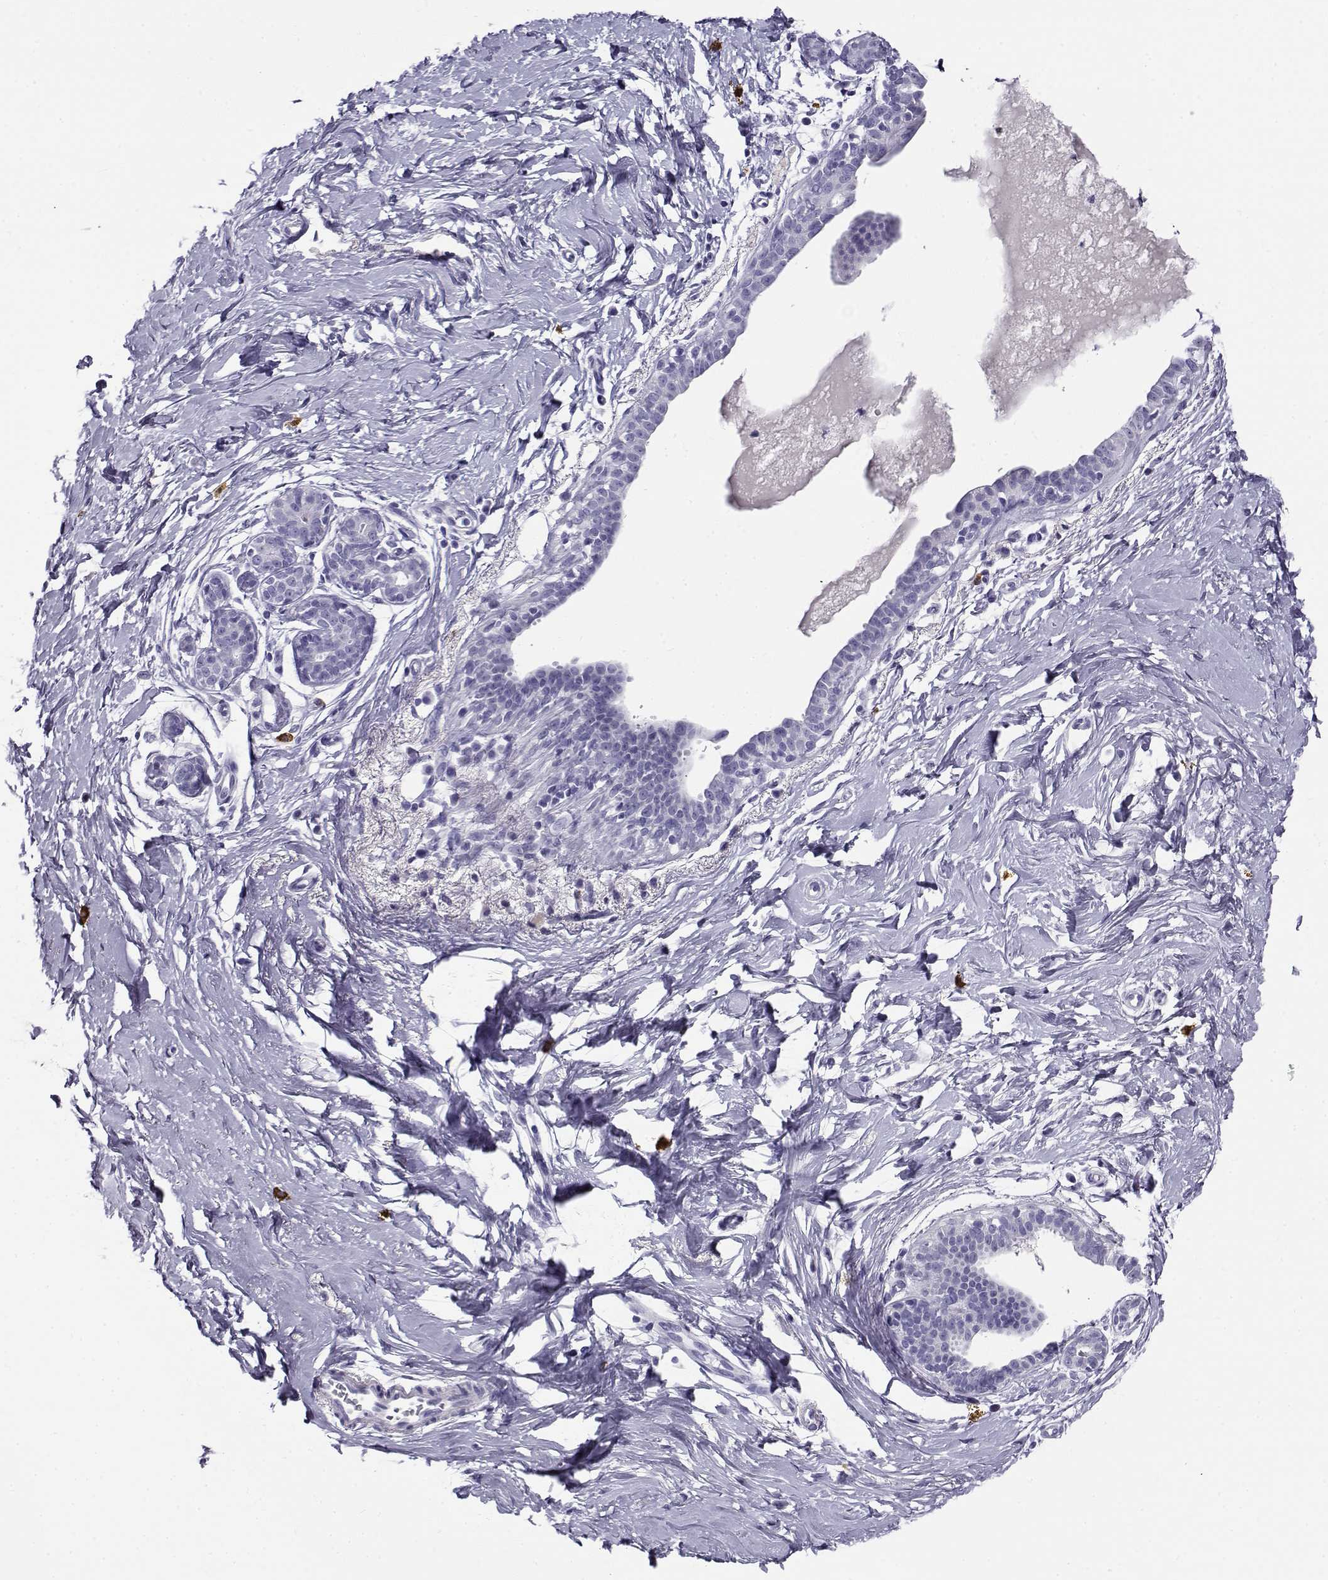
{"staining": {"intensity": "negative", "quantity": "none", "location": "none"}, "tissue": "breast", "cell_type": "Adipocytes", "image_type": "normal", "snomed": [{"axis": "morphology", "description": "Normal tissue, NOS"}, {"axis": "topography", "description": "Breast"}], "caption": "An image of breast stained for a protein displays no brown staining in adipocytes.", "gene": "CABS1", "patient": {"sex": "female", "age": 37}}